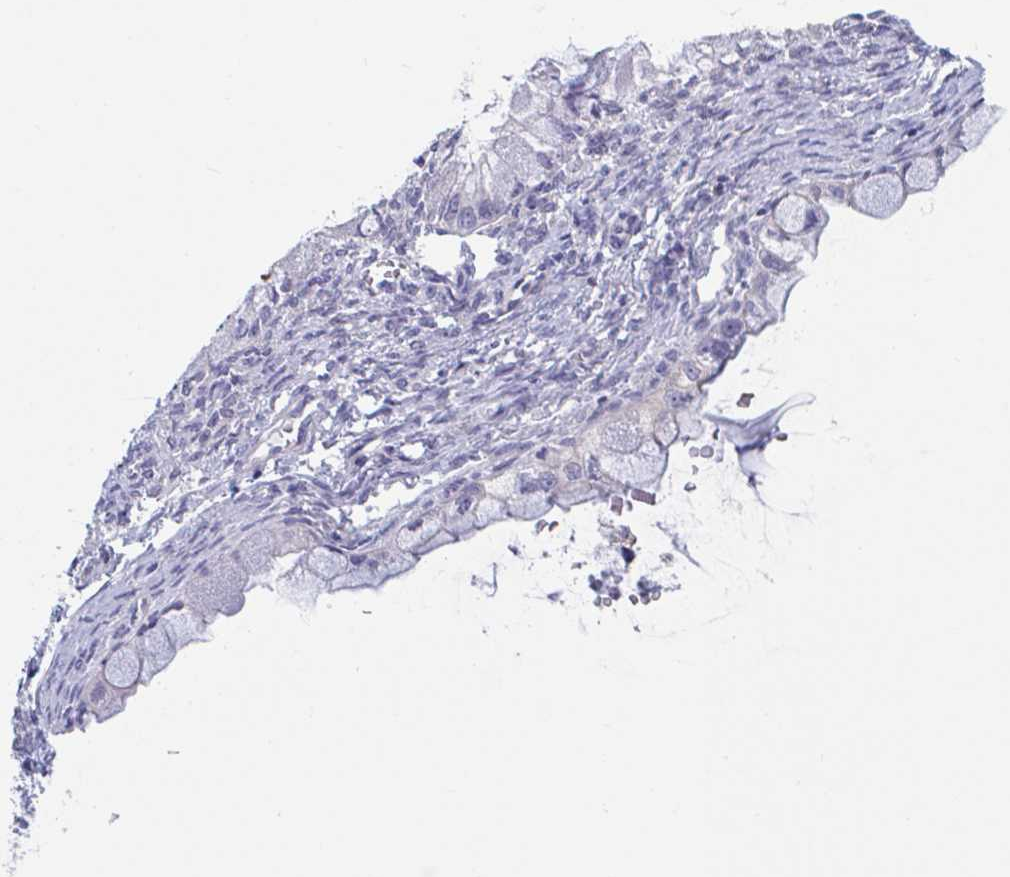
{"staining": {"intensity": "negative", "quantity": "none", "location": "none"}, "tissue": "ovarian cancer", "cell_type": "Tumor cells", "image_type": "cancer", "snomed": [{"axis": "morphology", "description": "Cystadenocarcinoma, mucinous, NOS"}, {"axis": "topography", "description": "Ovary"}], "caption": "IHC photomicrograph of neoplastic tissue: mucinous cystadenocarcinoma (ovarian) stained with DAB reveals no significant protein expression in tumor cells. (DAB (3,3'-diaminobenzidine) immunohistochemistry (IHC) with hematoxylin counter stain).", "gene": "UNKL", "patient": {"sex": "female", "age": 34}}